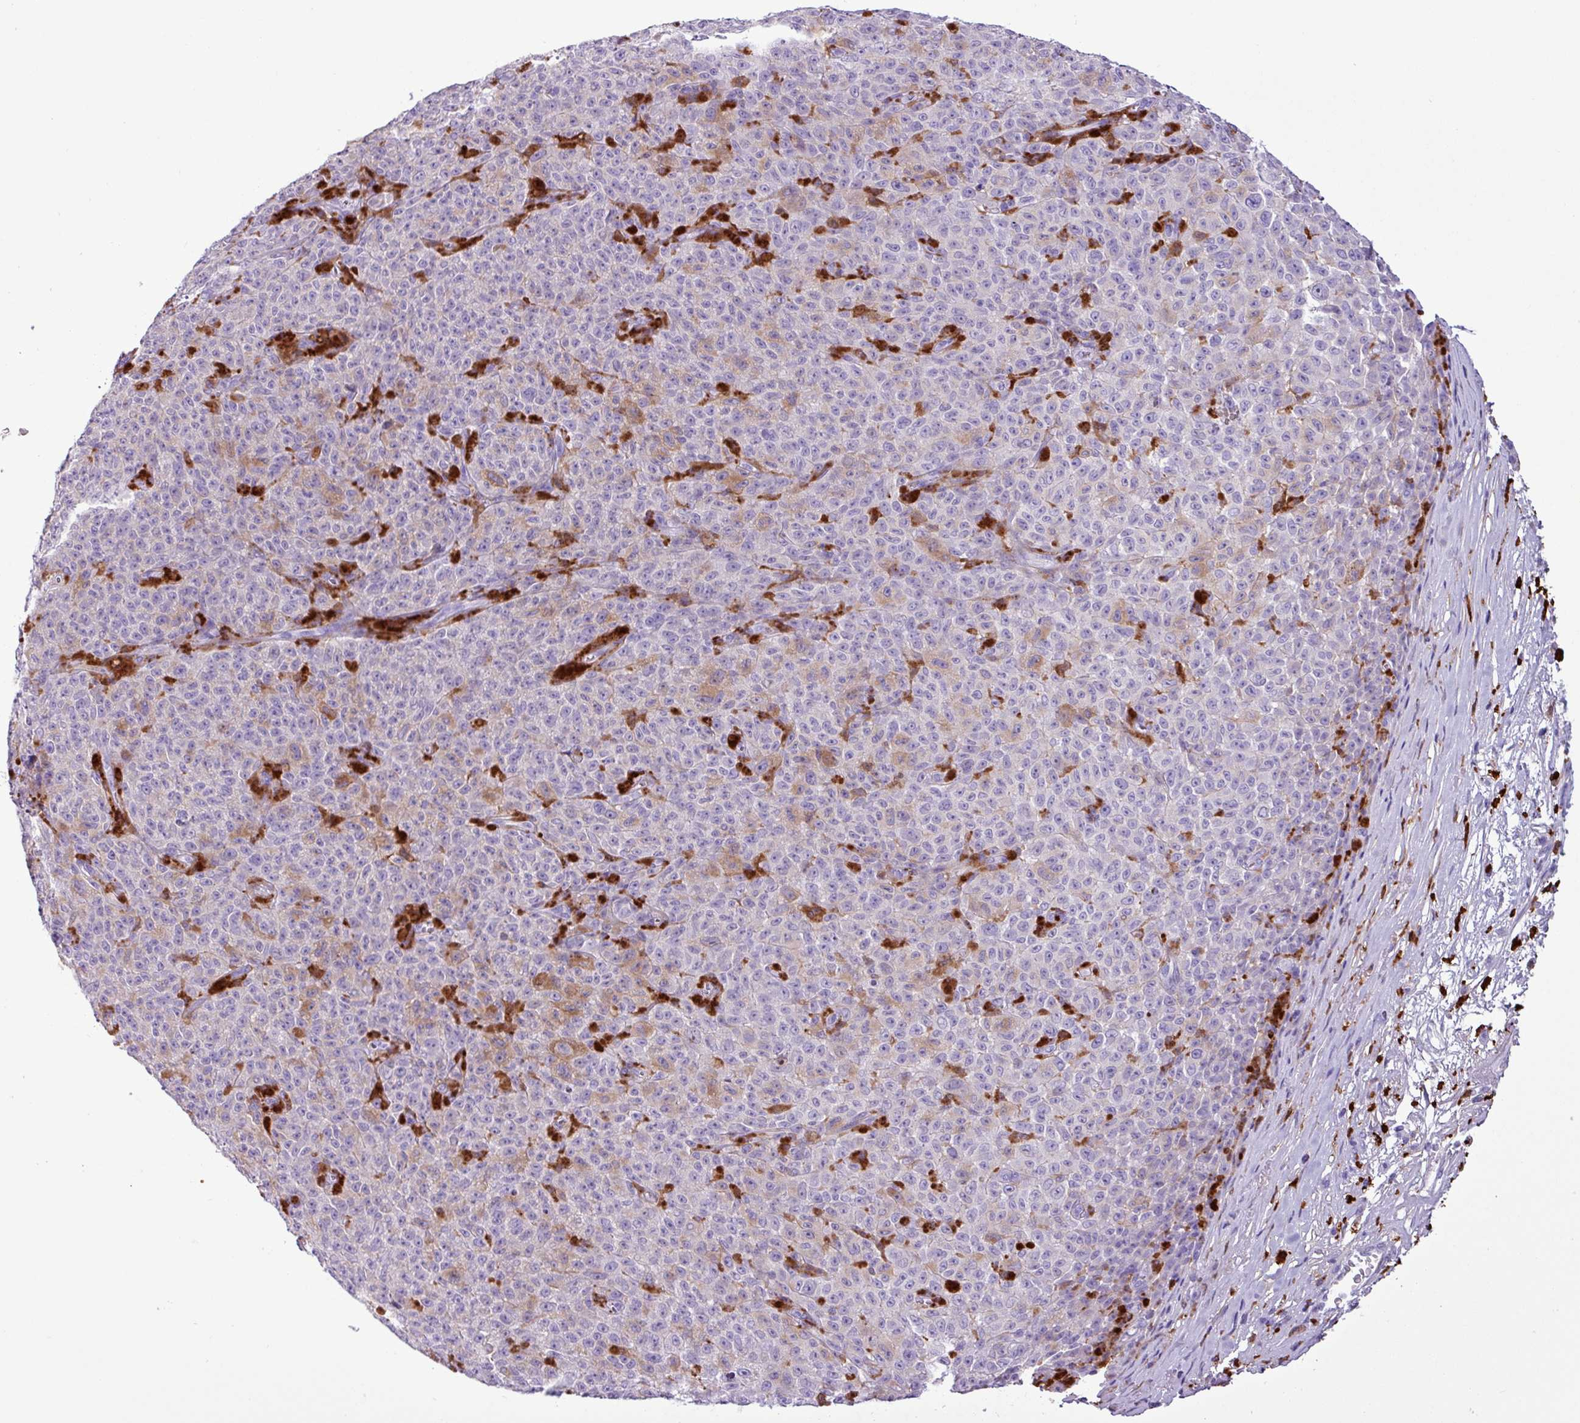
{"staining": {"intensity": "negative", "quantity": "none", "location": "none"}, "tissue": "melanoma", "cell_type": "Tumor cells", "image_type": "cancer", "snomed": [{"axis": "morphology", "description": "Malignant melanoma, NOS"}, {"axis": "topography", "description": "Skin"}], "caption": "This histopathology image is of malignant melanoma stained with IHC to label a protein in brown with the nuclei are counter-stained blue. There is no expression in tumor cells.", "gene": "TMEM200C", "patient": {"sex": "female", "age": 82}}